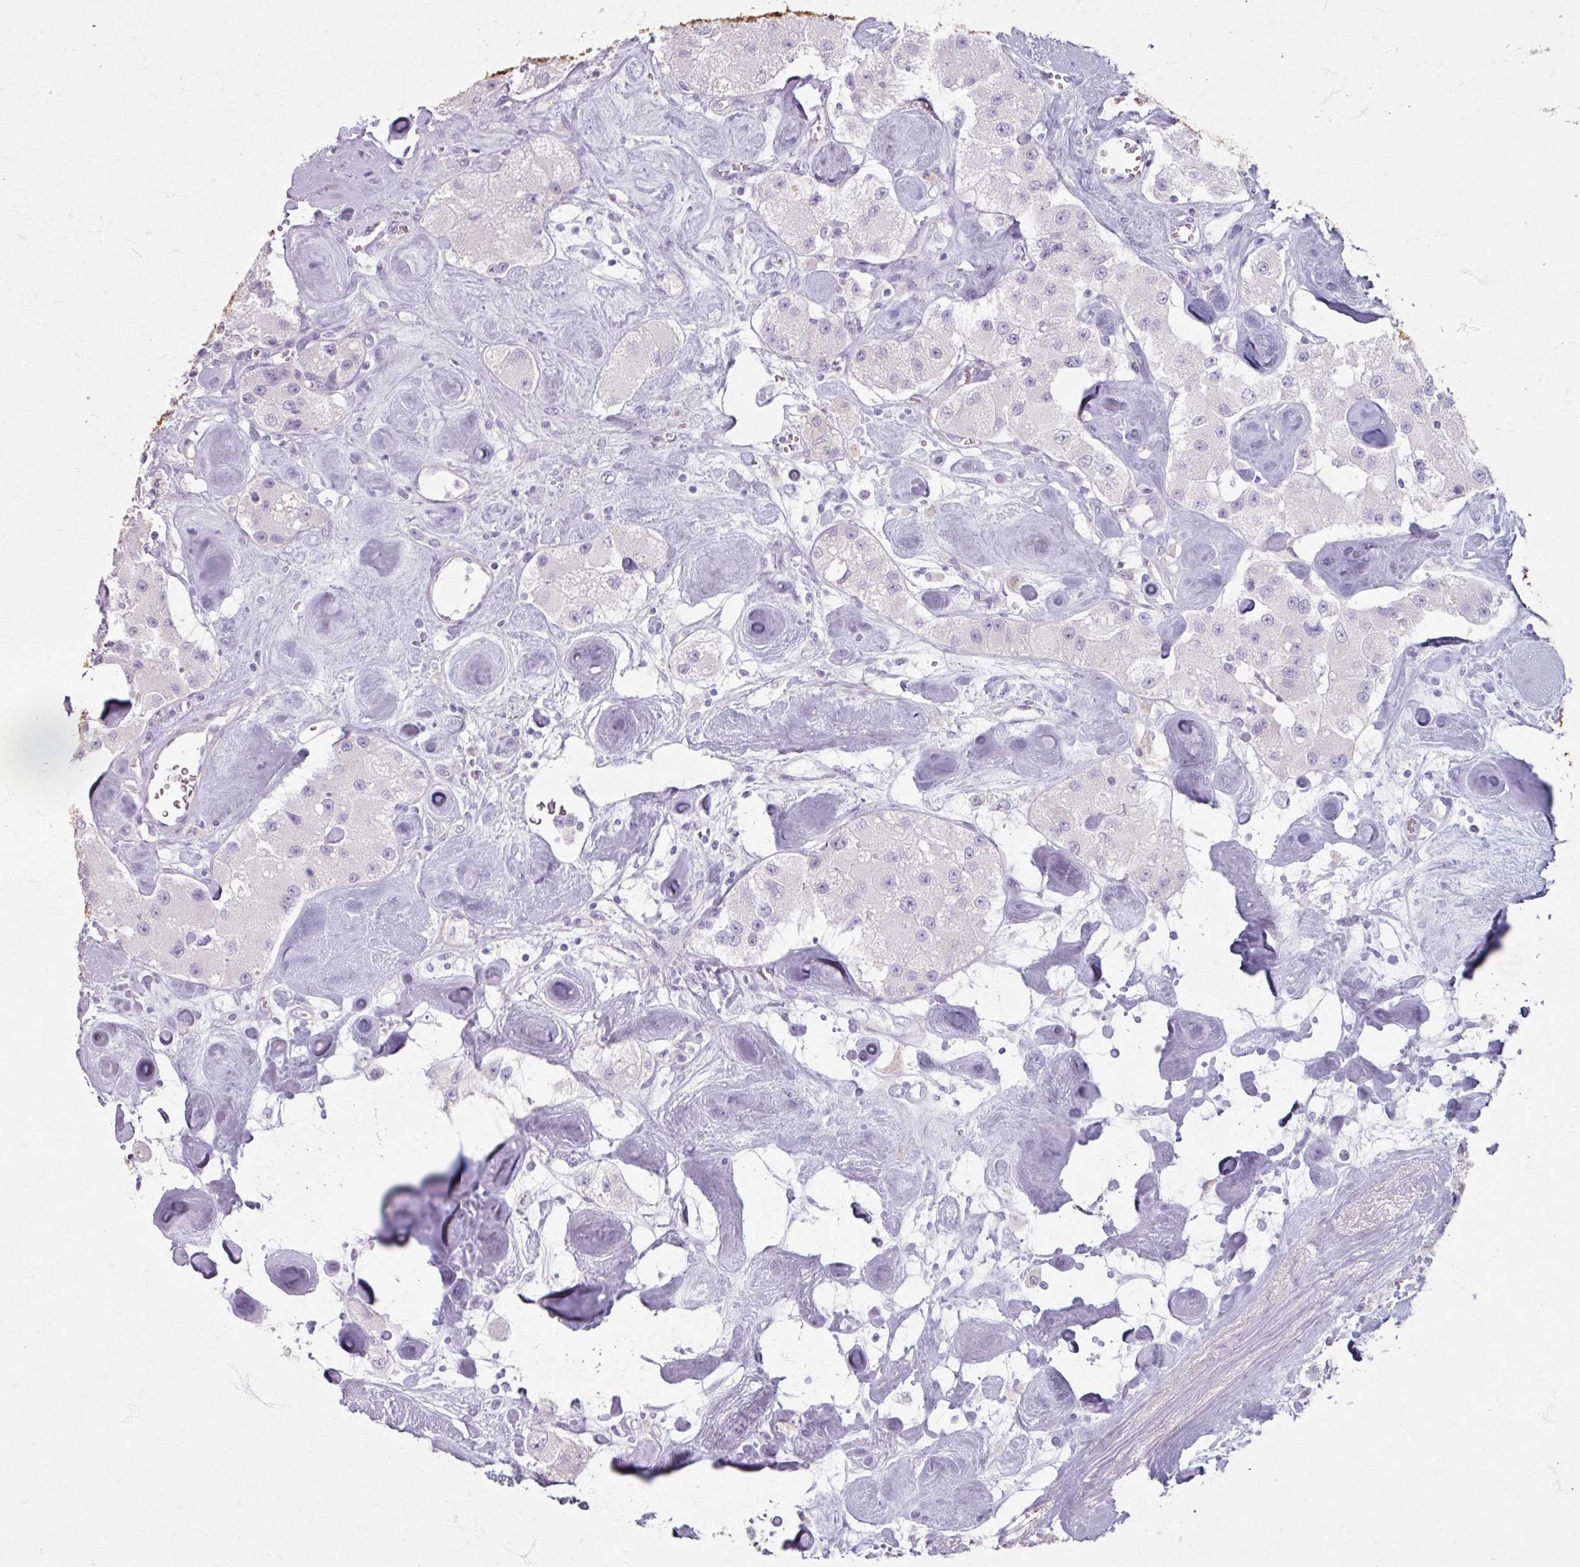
{"staining": {"intensity": "negative", "quantity": "none", "location": "none"}, "tissue": "carcinoid", "cell_type": "Tumor cells", "image_type": "cancer", "snomed": [{"axis": "morphology", "description": "Carcinoid, malignant, NOS"}, {"axis": "topography", "description": "Pancreas"}], "caption": "The photomicrograph displays no staining of tumor cells in carcinoid.", "gene": "TG", "patient": {"sex": "male", "age": 41}}